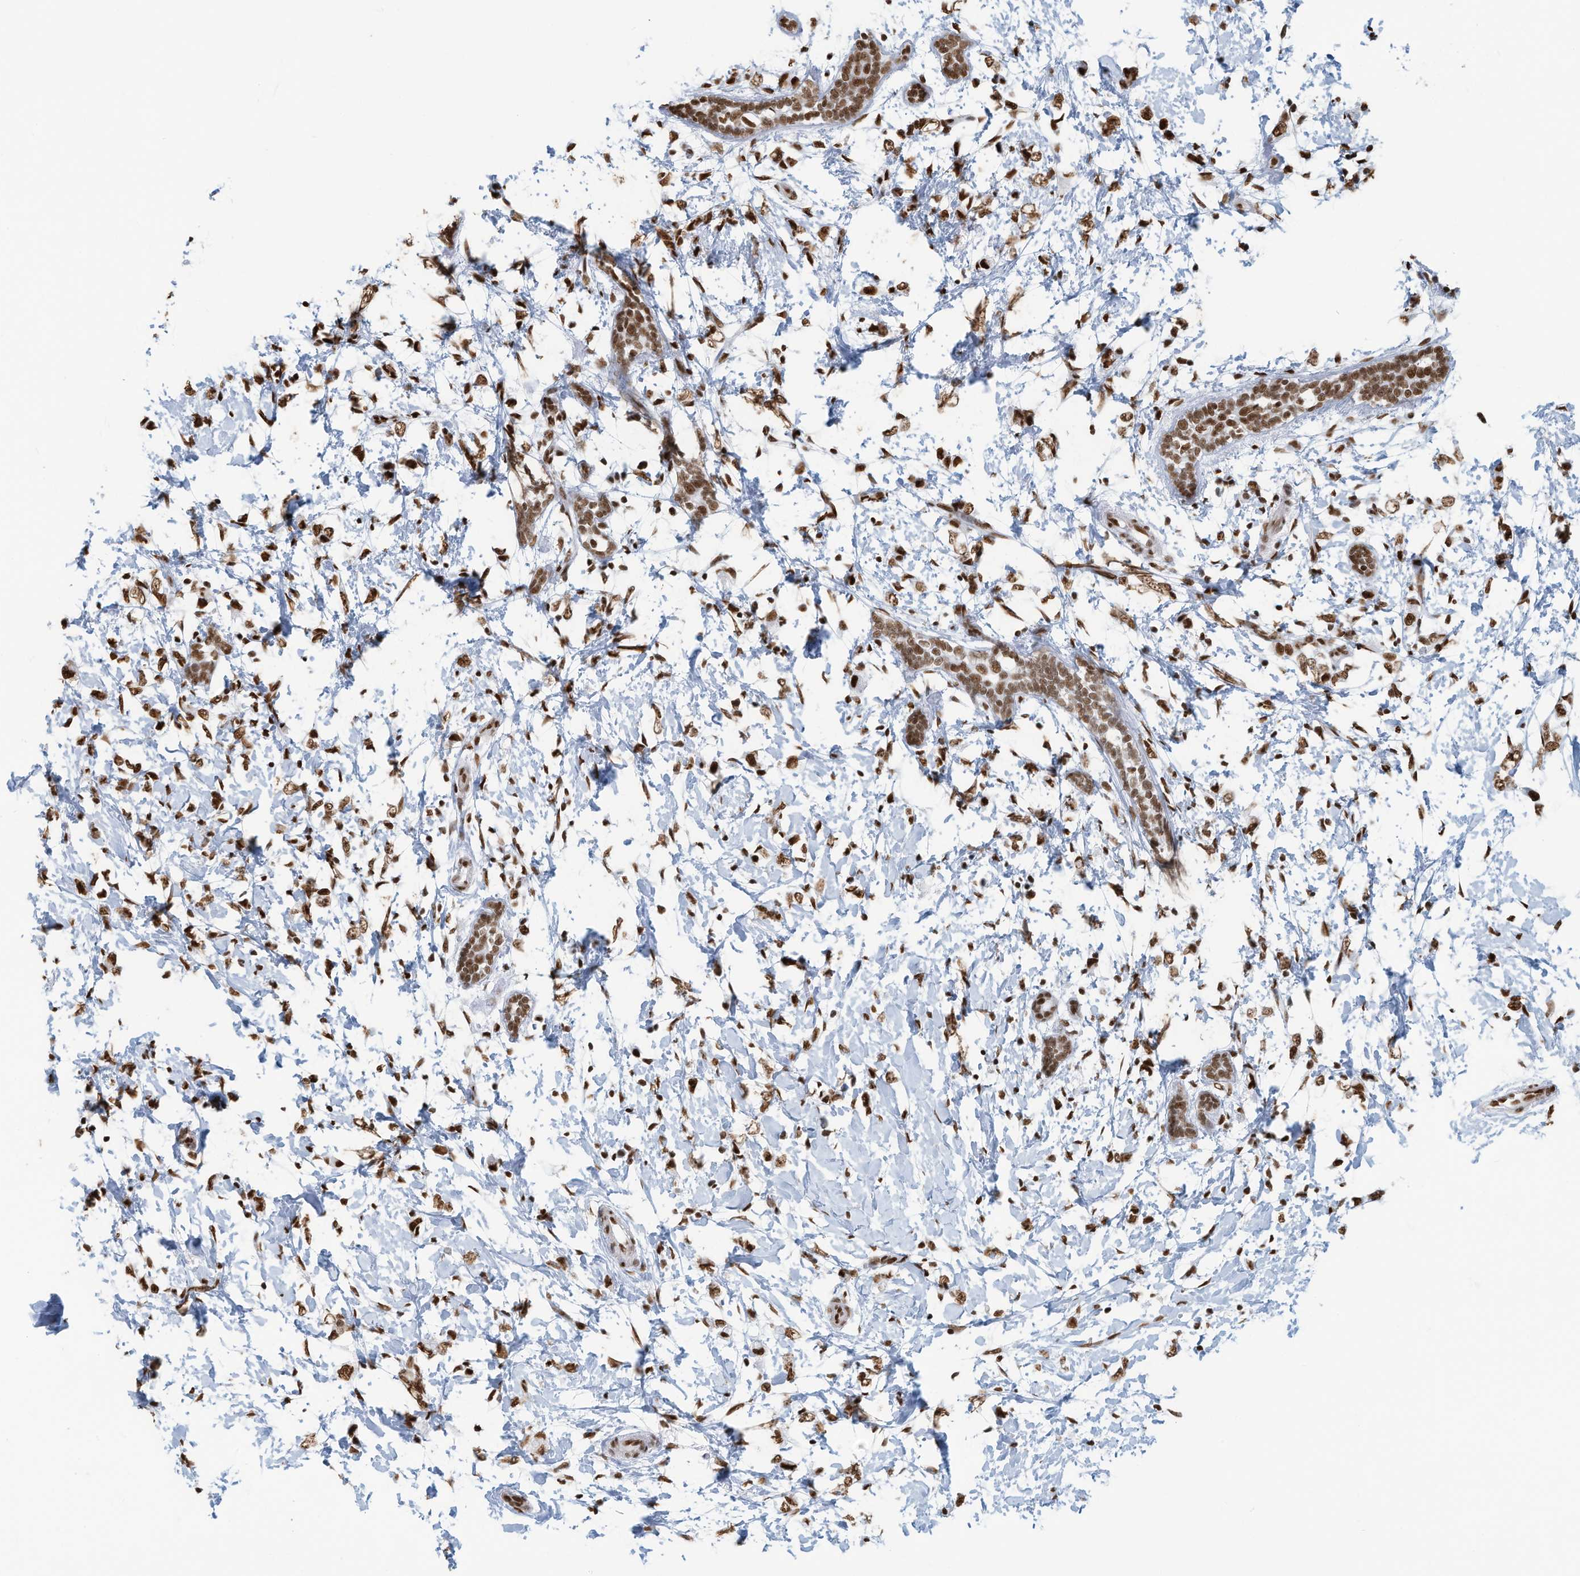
{"staining": {"intensity": "strong", "quantity": ">75%", "location": "nuclear"}, "tissue": "breast cancer", "cell_type": "Tumor cells", "image_type": "cancer", "snomed": [{"axis": "morphology", "description": "Normal tissue, NOS"}, {"axis": "morphology", "description": "Lobular carcinoma"}, {"axis": "topography", "description": "Breast"}], "caption": "This is a histology image of immunohistochemistry staining of breast cancer (lobular carcinoma), which shows strong staining in the nuclear of tumor cells.", "gene": "SARNP", "patient": {"sex": "female", "age": 47}}